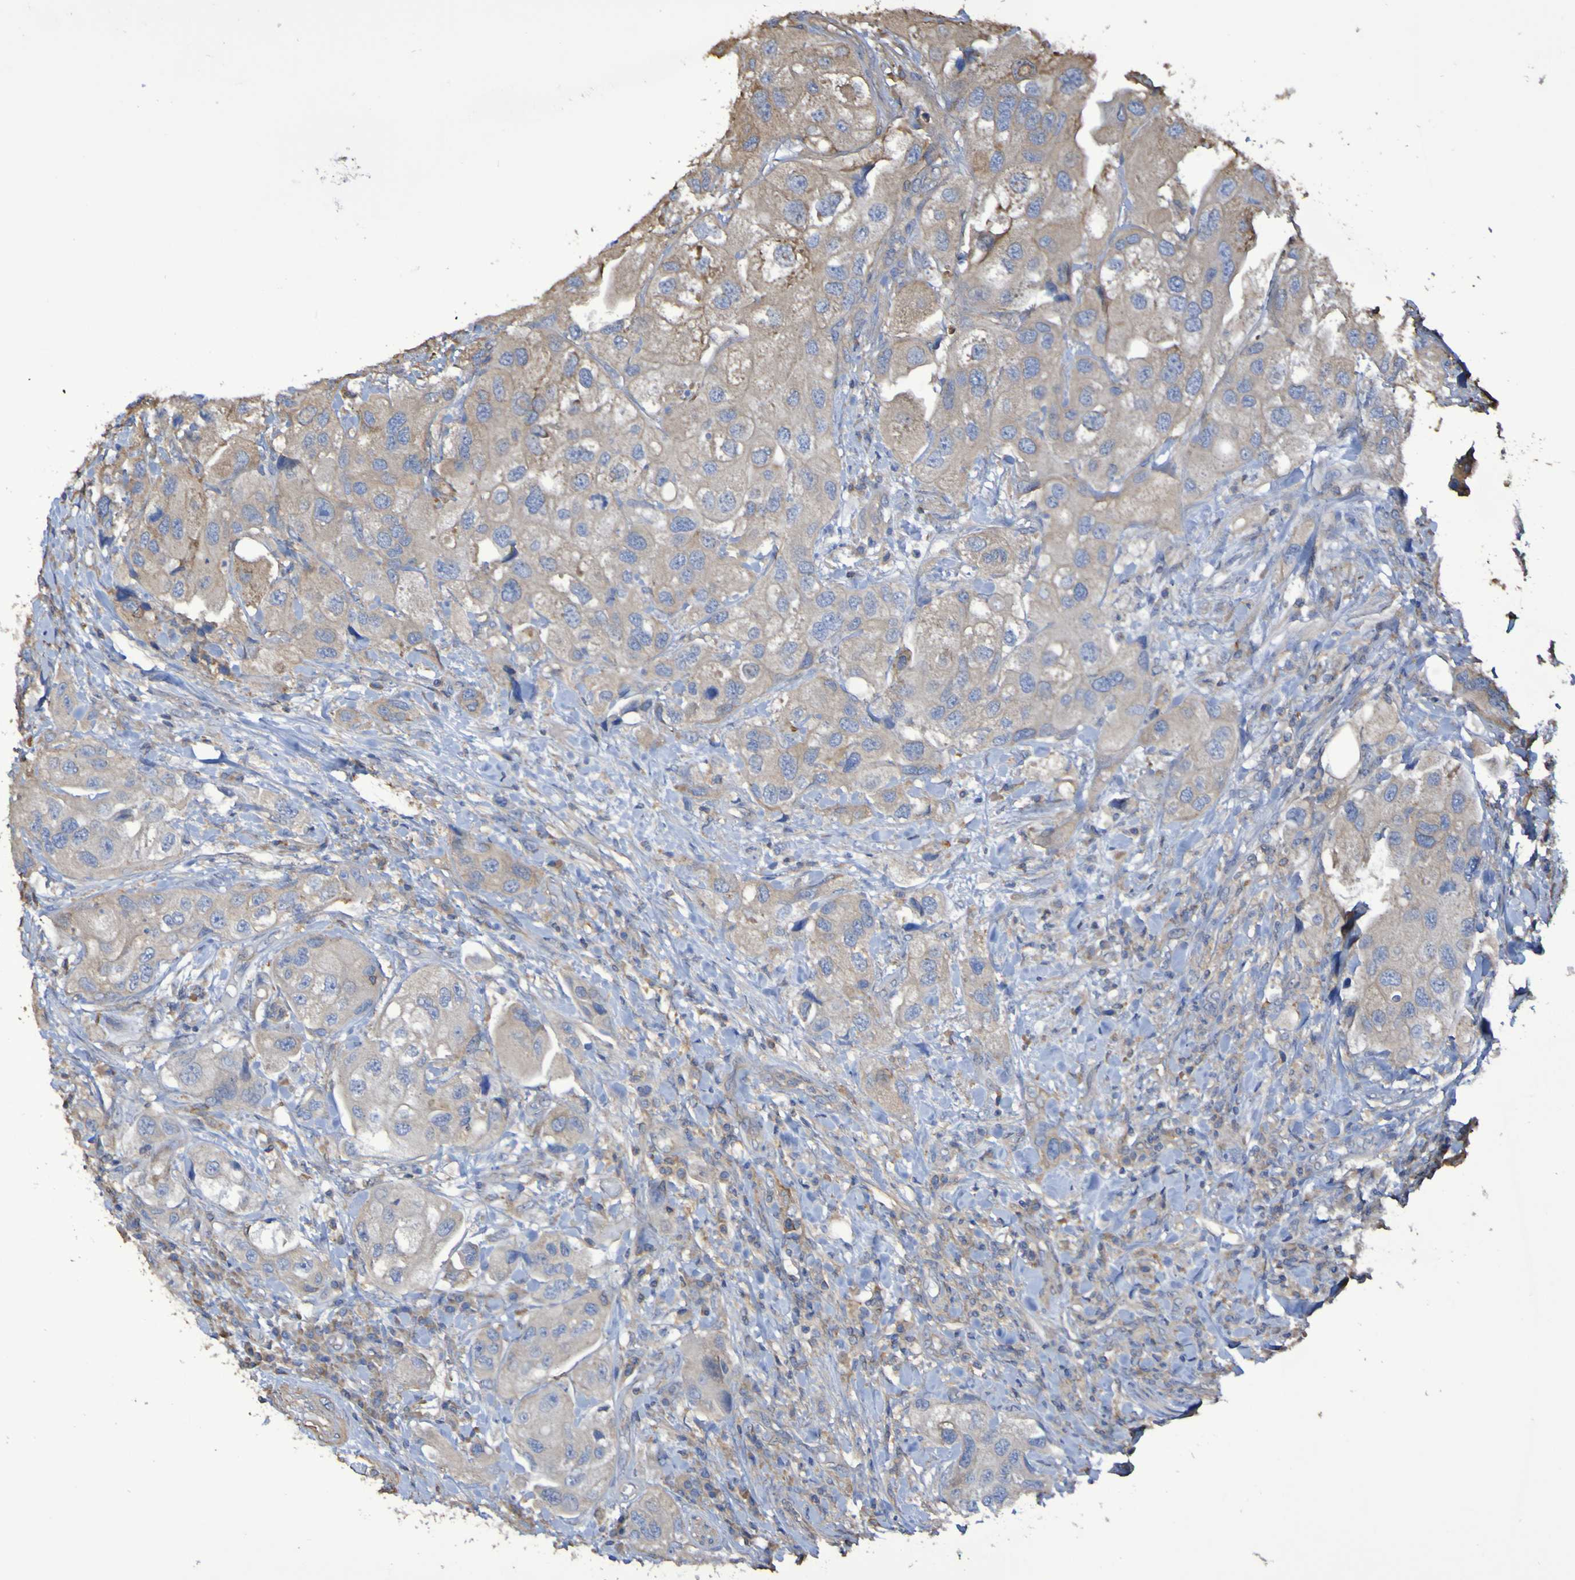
{"staining": {"intensity": "weak", "quantity": ">75%", "location": "cytoplasmic/membranous"}, "tissue": "urothelial cancer", "cell_type": "Tumor cells", "image_type": "cancer", "snomed": [{"axis": "morphology", "description": "Urothelial carcinoma, High grade"}, {"axis": "topography", "description": "Urinary bladder"}], "caption": "Human urothelial carcinoma (high-grade) stained for a protein (brown) displays weak cytoplasmic/membranous positive expression in about >75% of tumor cells.", "gene": "SYNJ1", "patient": {"sex": "female", "age": 64}}